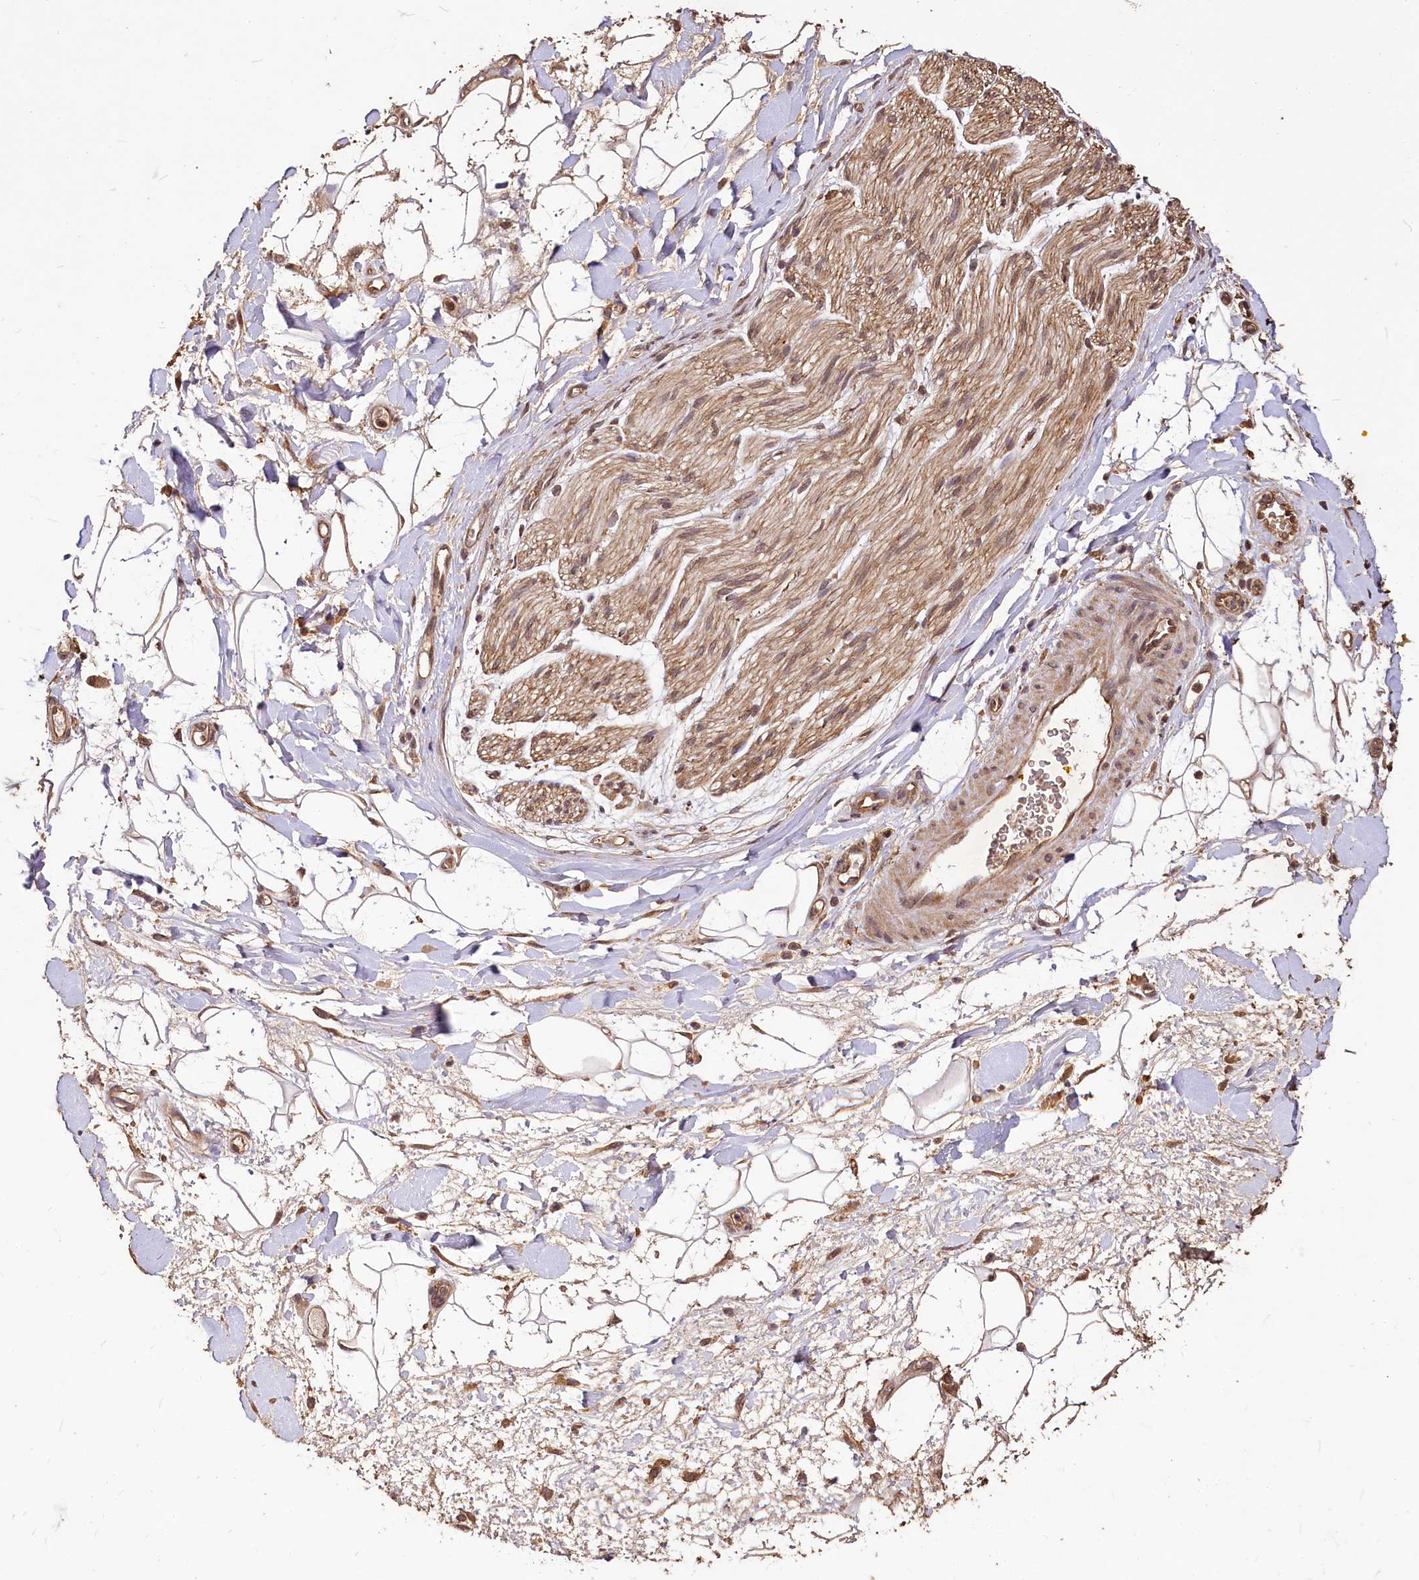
{"staining": {"intensity": "strong", "quantity": ">75%", "location": "cytoplasmic/membranous"}, "tissue": "adipose tissue", "cell_type": "Adipocytes", "image_type": "normal", "snomed": [{"axis": "morphology", "description": "Normal tissue, NOS"}, {"axis": "morphology", "description": "Adenocarcinoma, NOS"}, {"axis": "topography", "description": "Pancreas"}, {"axis": "topography", "description": "Peripheral nerve tissue"}], "caption": "Immunohistochemistry (IHC) photomicrograph of normal adipose tissue: human adipose tissue stained using IHC displays high levels of strong protein expression localized specifically in the cytoplasmic/membranous of adipocytes, appearing as a cytoplasmic/membranous brown color.", "gene": "VPS51", "patient": {"sex": "male", "age": 59}}